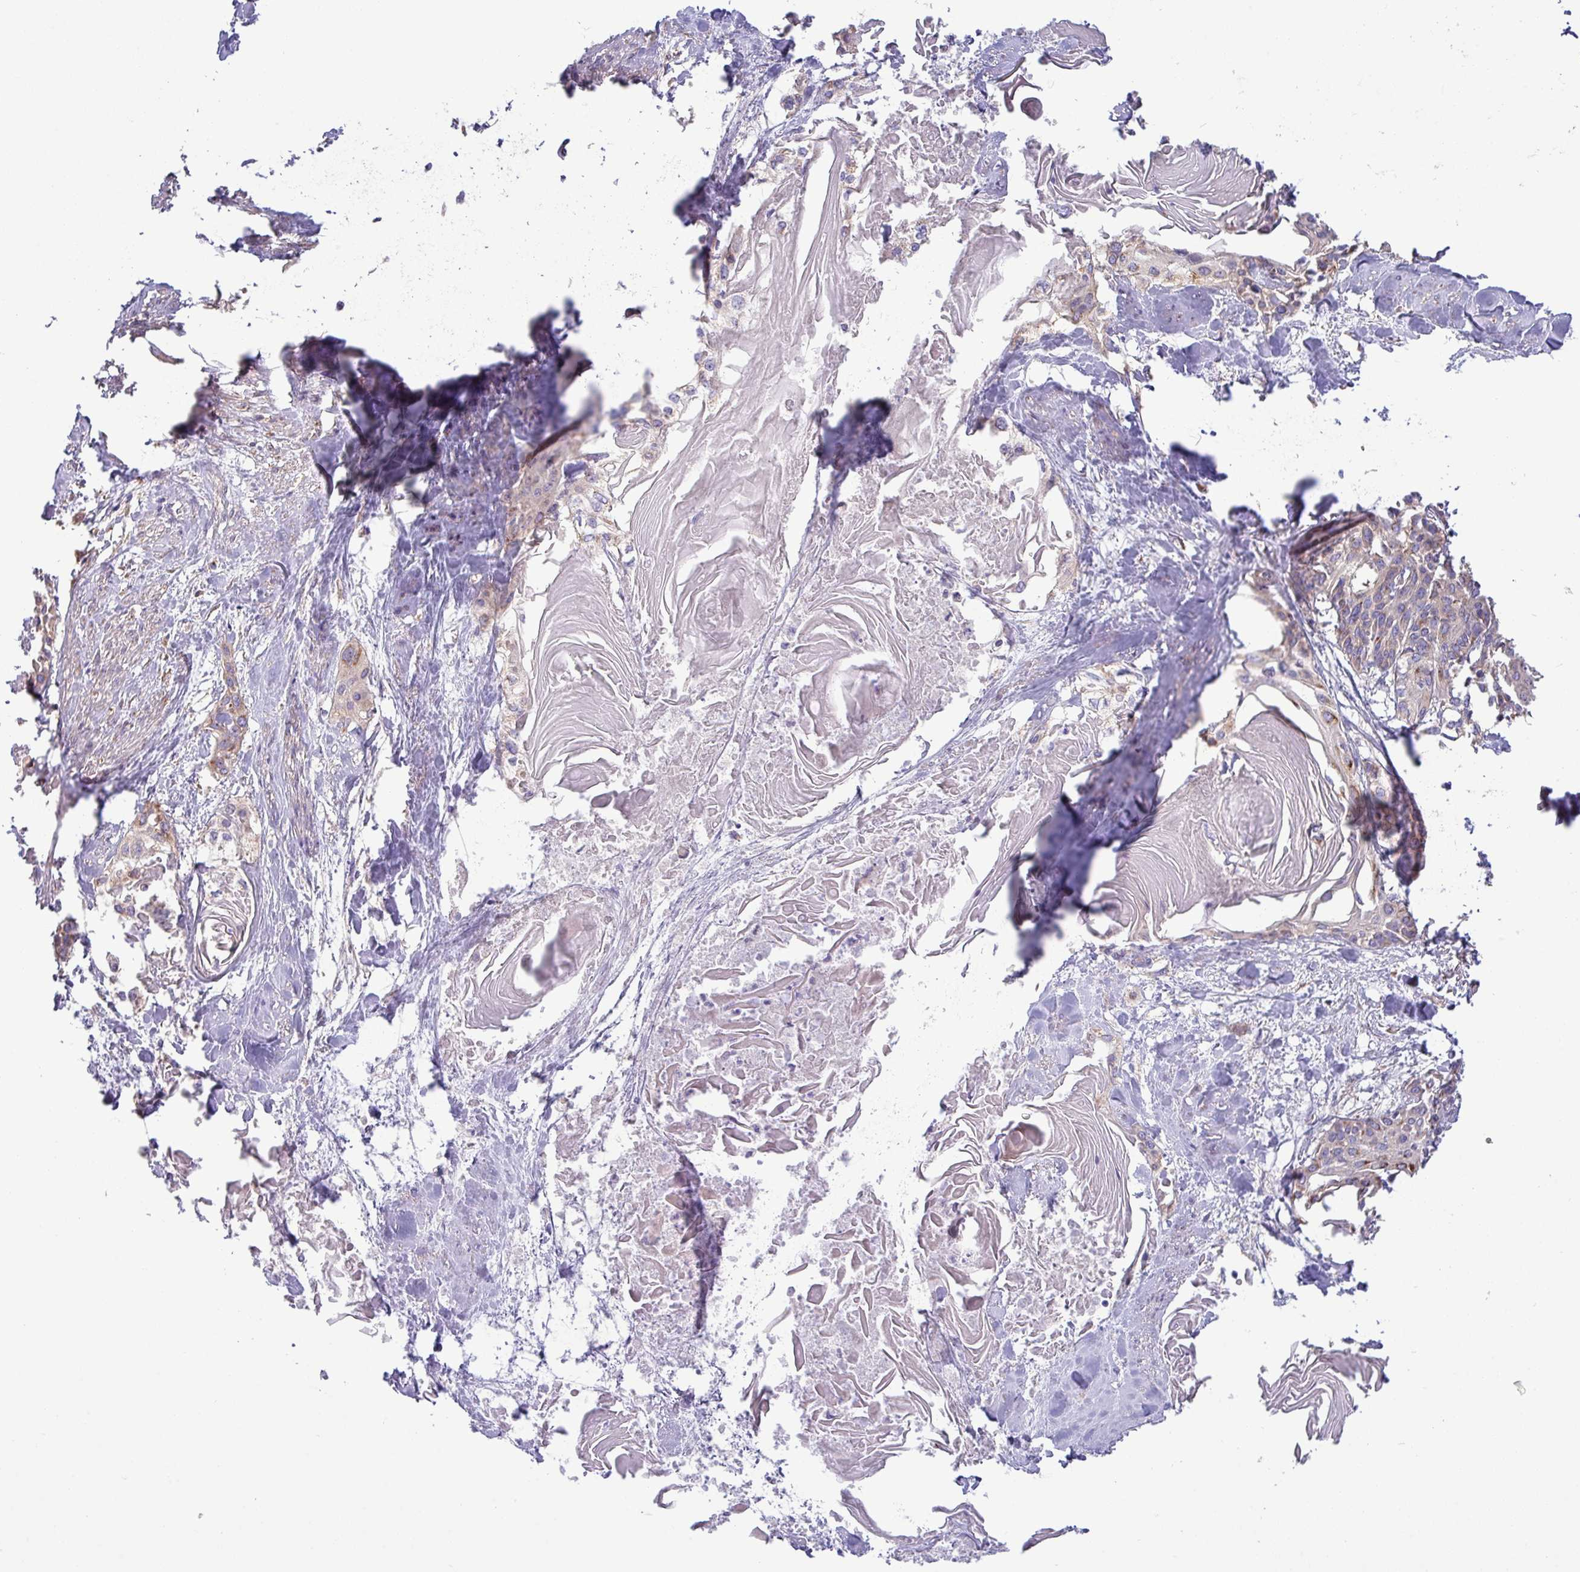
{"staining": {"intensity": "weak", "quantity": "<25%", "location": "cytoplasmic/membranous"}, "tissue": "cervical cancer", "cell_type": "Tumor cells", "image_type": "cancer", "snomed": [{"axis": "morphology", "description": "Squamous cell carcinoma, NOS"}, {"axis": "topography", "description": "Cervix"}], "caption": "Tumor cells show no significant protein expression in cervical cancer (squamous cell carcinoma).", "gene": "PPM1J", "patient": {"sex": "female", "age": 57}}